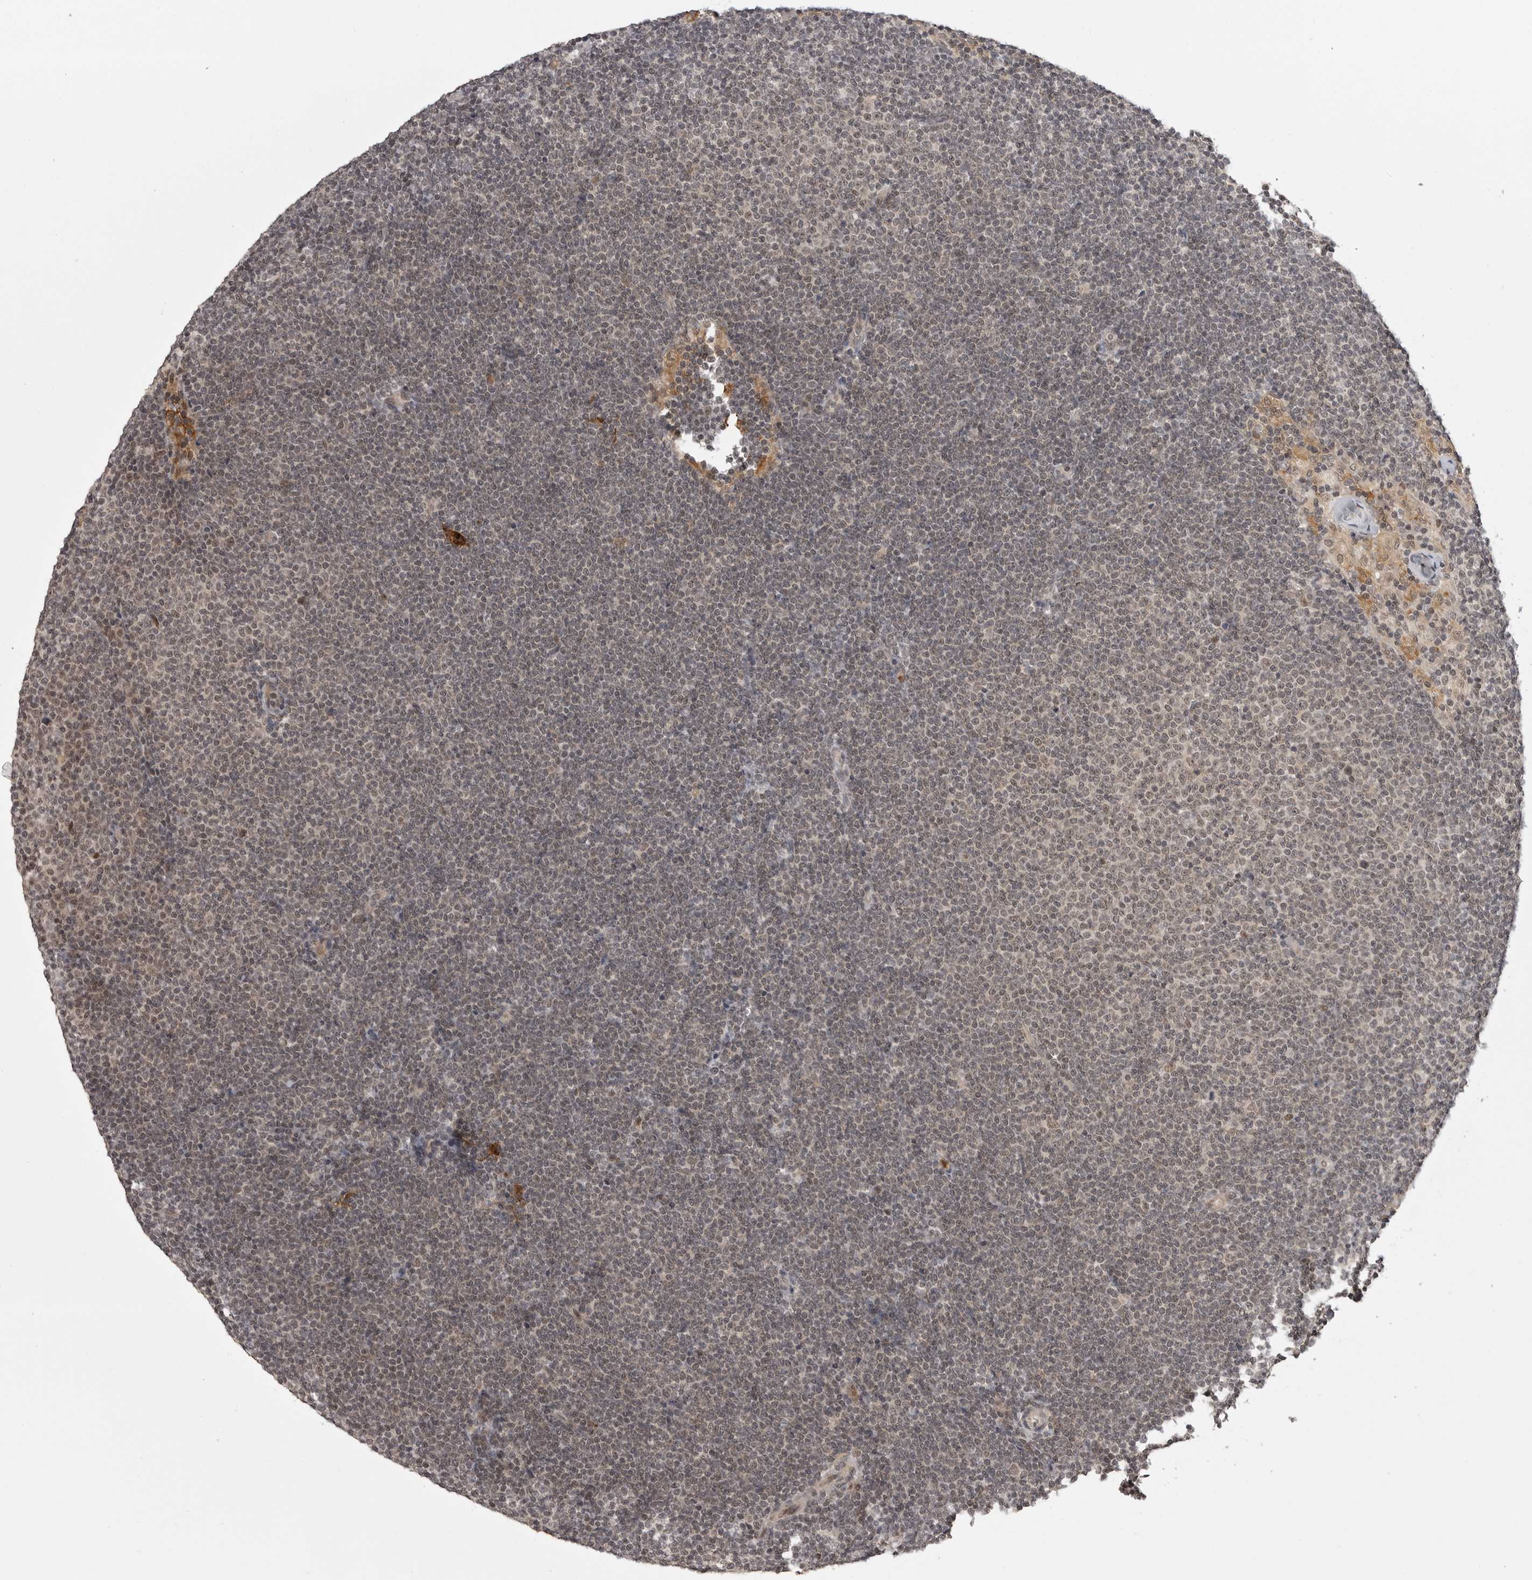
{"staining": {"intensity": "weak", "quantity": "25%-75%", "location": "nuclear"}, "tissue": "lymphoma", "cell_type": "Tumor cells", "image_type": "cancer", "snomed": [{"axis": "morphology", "description": "Malignant lymphoma, non-Hodgkin's type, Low grade"}, {"axis": "topography", "description": "Lymph node"}], "caption": "Protein positivity by immunohistochemistry (IHC) exhibits weak nuclear positivity in approximately 25%-75% of tumor cells in lymphoma.", "gene": "PEG3", "patient": {"sex": "female", "age": 53}}